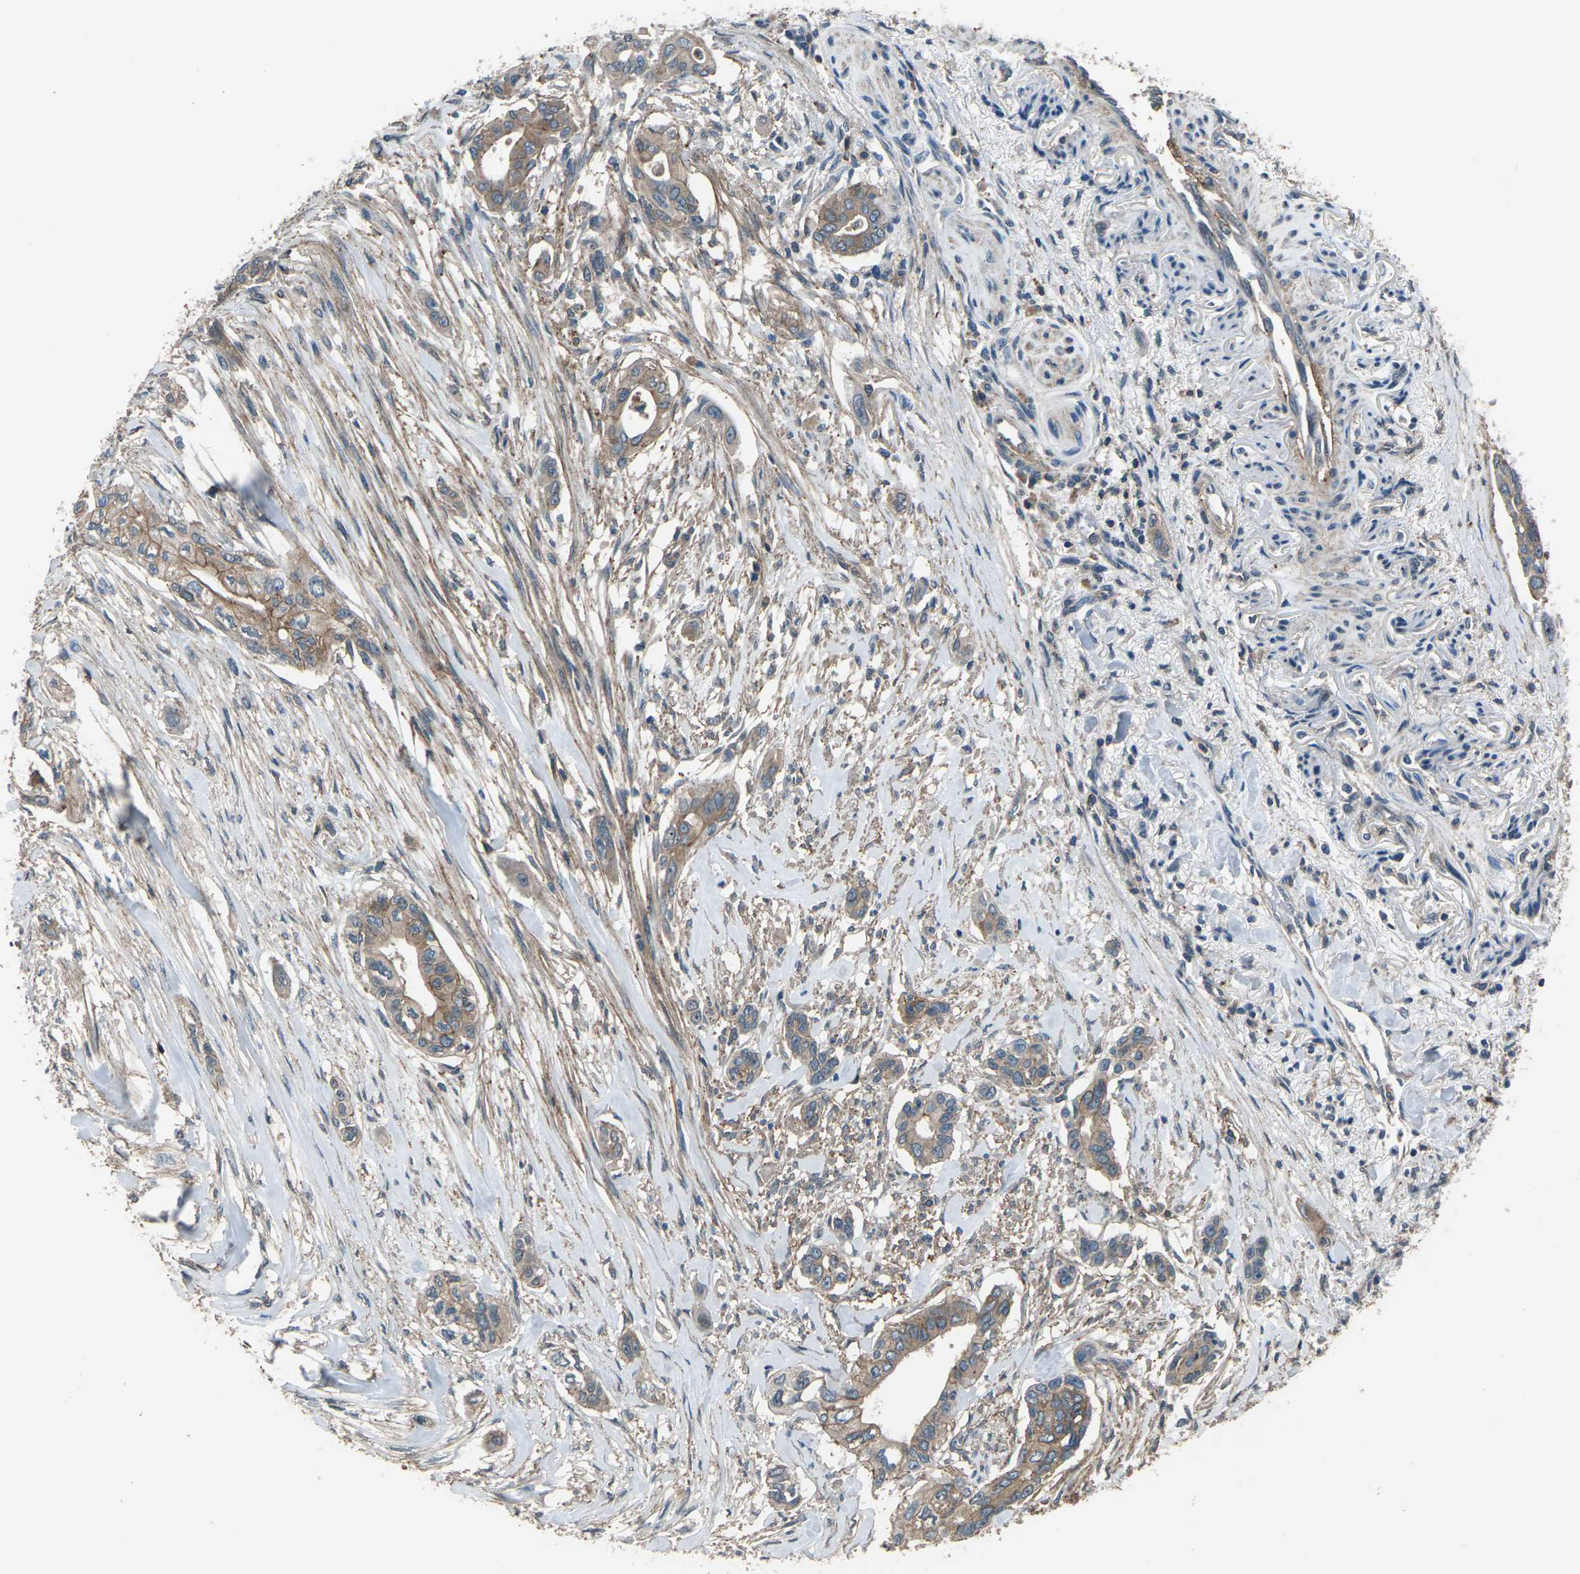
{"staining": {"intensity": "weak", "quantity": ">75%", "location": "cytoplasmic/membranous"}, "tissue": "pancreatic cancer", "cell_type": "Tumor cells", "image_type": "cancer", "snomed": [{"axis": "morphology", "description": "Adenocarcinoma, NOS"}, {"axis": "topography", "description": "Pancreas"}], "caption": "Brown immunohistochemical staining in pancreatic cancer (adenocarcinoma) shows weak cytoplasmic/membranous expression in about >75% of tumor cells.", "gene": "CMTM4", "patient": {"sex": "female", "age": 60}}